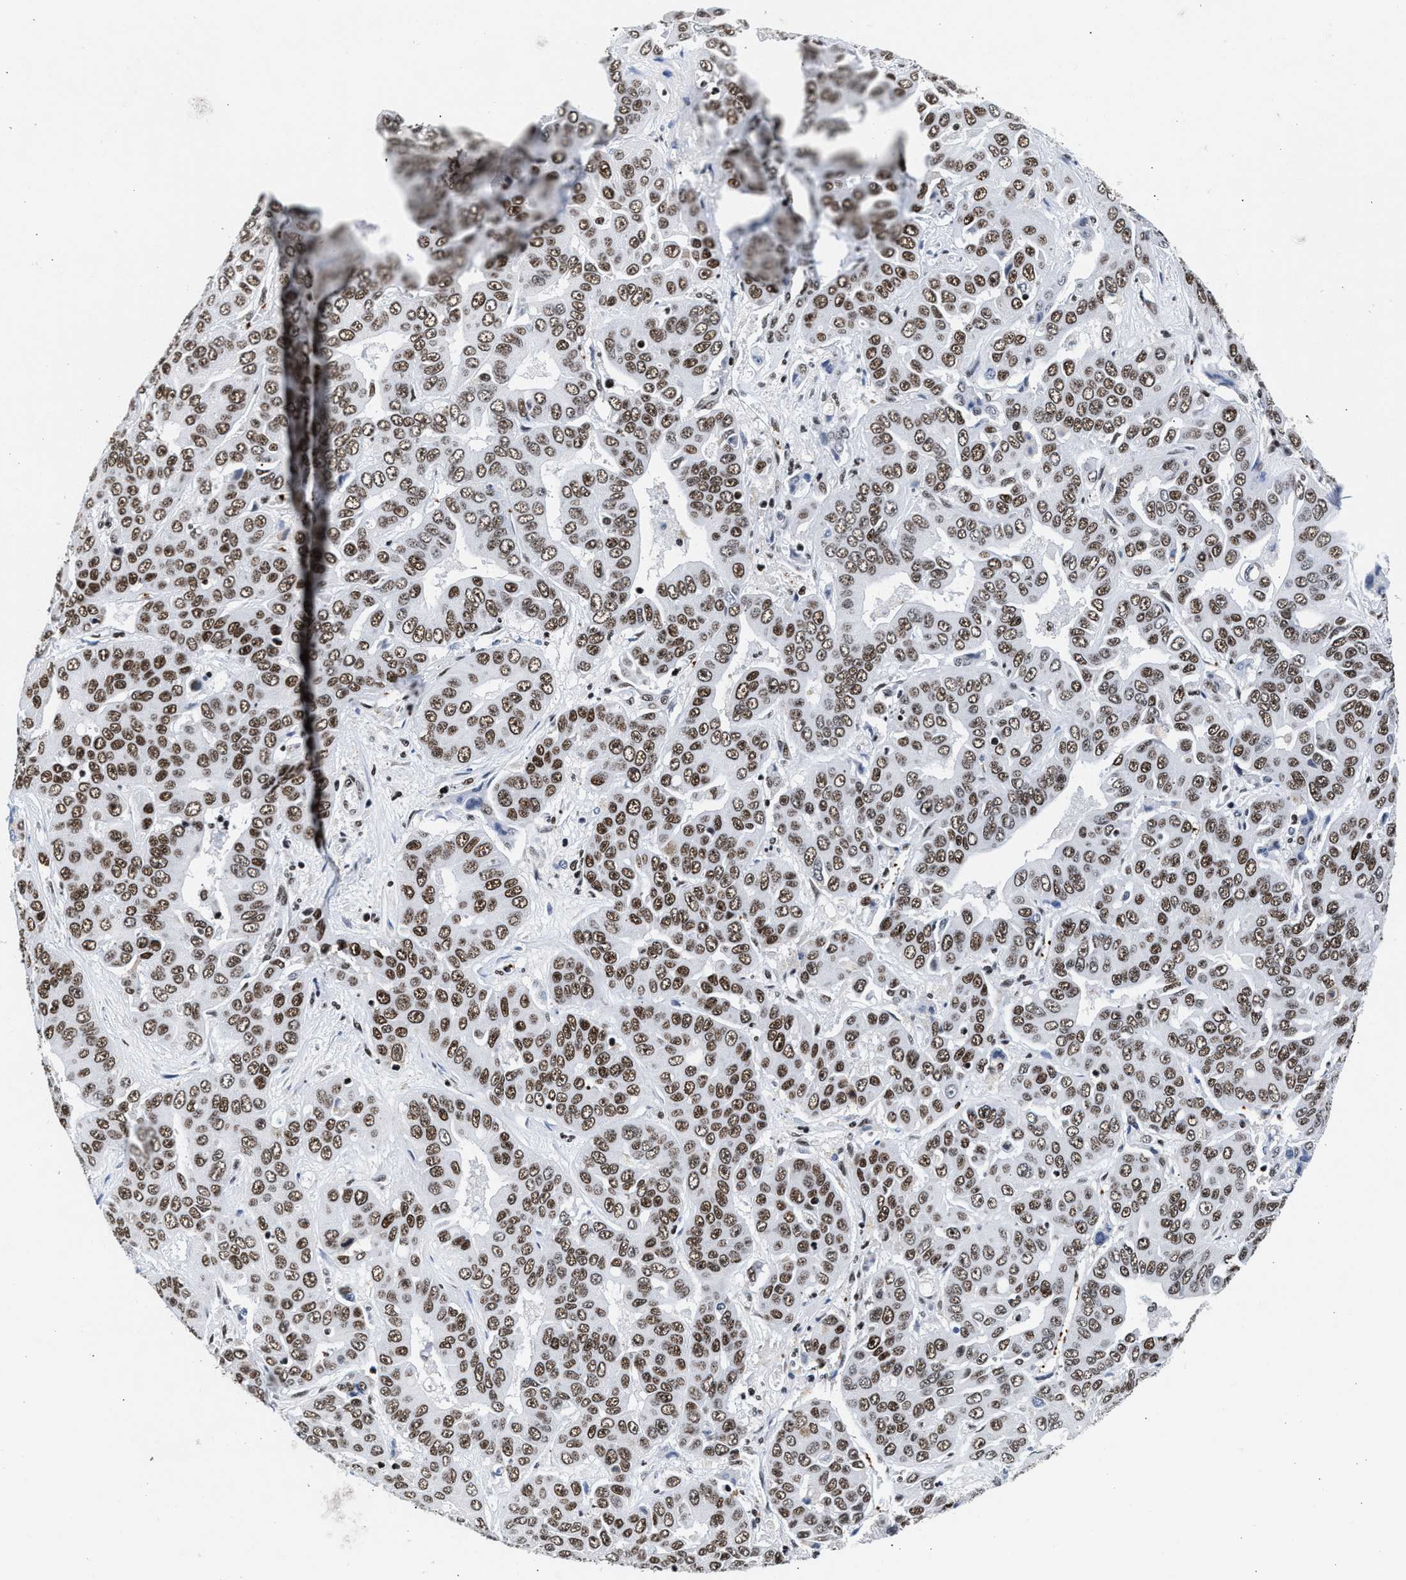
{"staining": {"intensity": "strong", "quantity": ">75%", "location": "nuclear"}, "tissue": "liver cancer", "cell_type": "Tumor cells", "image_type": "cancer", "snomed": [{"axis": "morphology", "description": "Cholangiocarcinoma"}, {"axis": "topography", "description": "Liver"}], "caption": "Immunohistochemistry (IHC) histopathology image of cholangiocarcinoma (liver) stained for a protein (brown), which shows high levels of strong nuclear expression in about >75% of tumor cells.", "gene": "RAD21", "patient": {"sex": "female", "age": 52}}